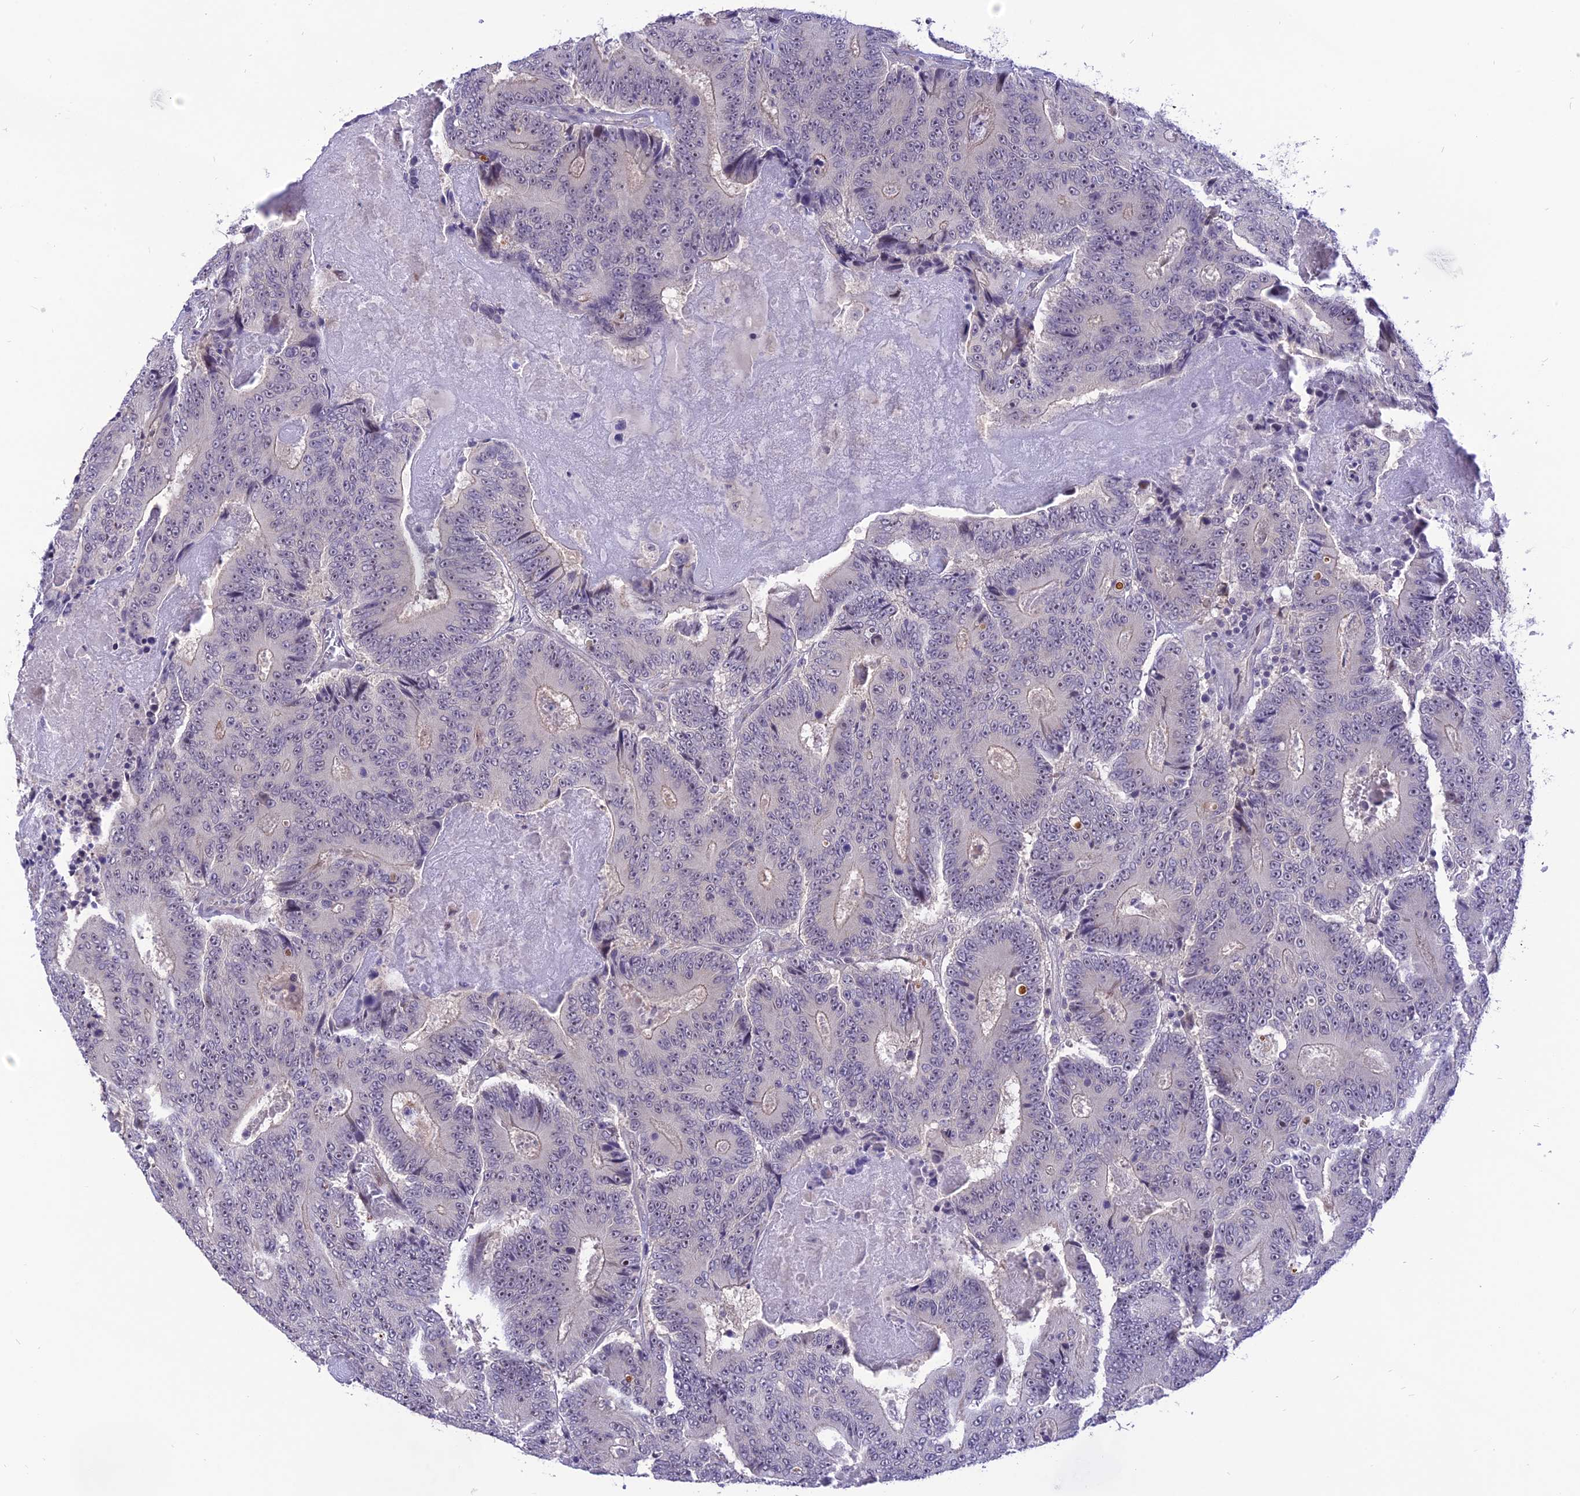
{"staining": {"intensity": "negative", "quantity": "none", "location": "none"}, "tissue": "colorectal cancer", "cell_type": "Tumor cells", "image_type": "cancer", "snomed": [{"axis": "morphology", "description": "Adenocarcinoma, NOS"}, {"axis": "topography", "description": "Colon"}], "caption": "DAB (3,3'-diaminobenzidine) immunohistochemical staining of colorectal cancer (adenocarcinoma) exhibits no significant expression in tumor cells.", "gene": "ZNF837", "patient": {"sex": "male", "age": 83}}